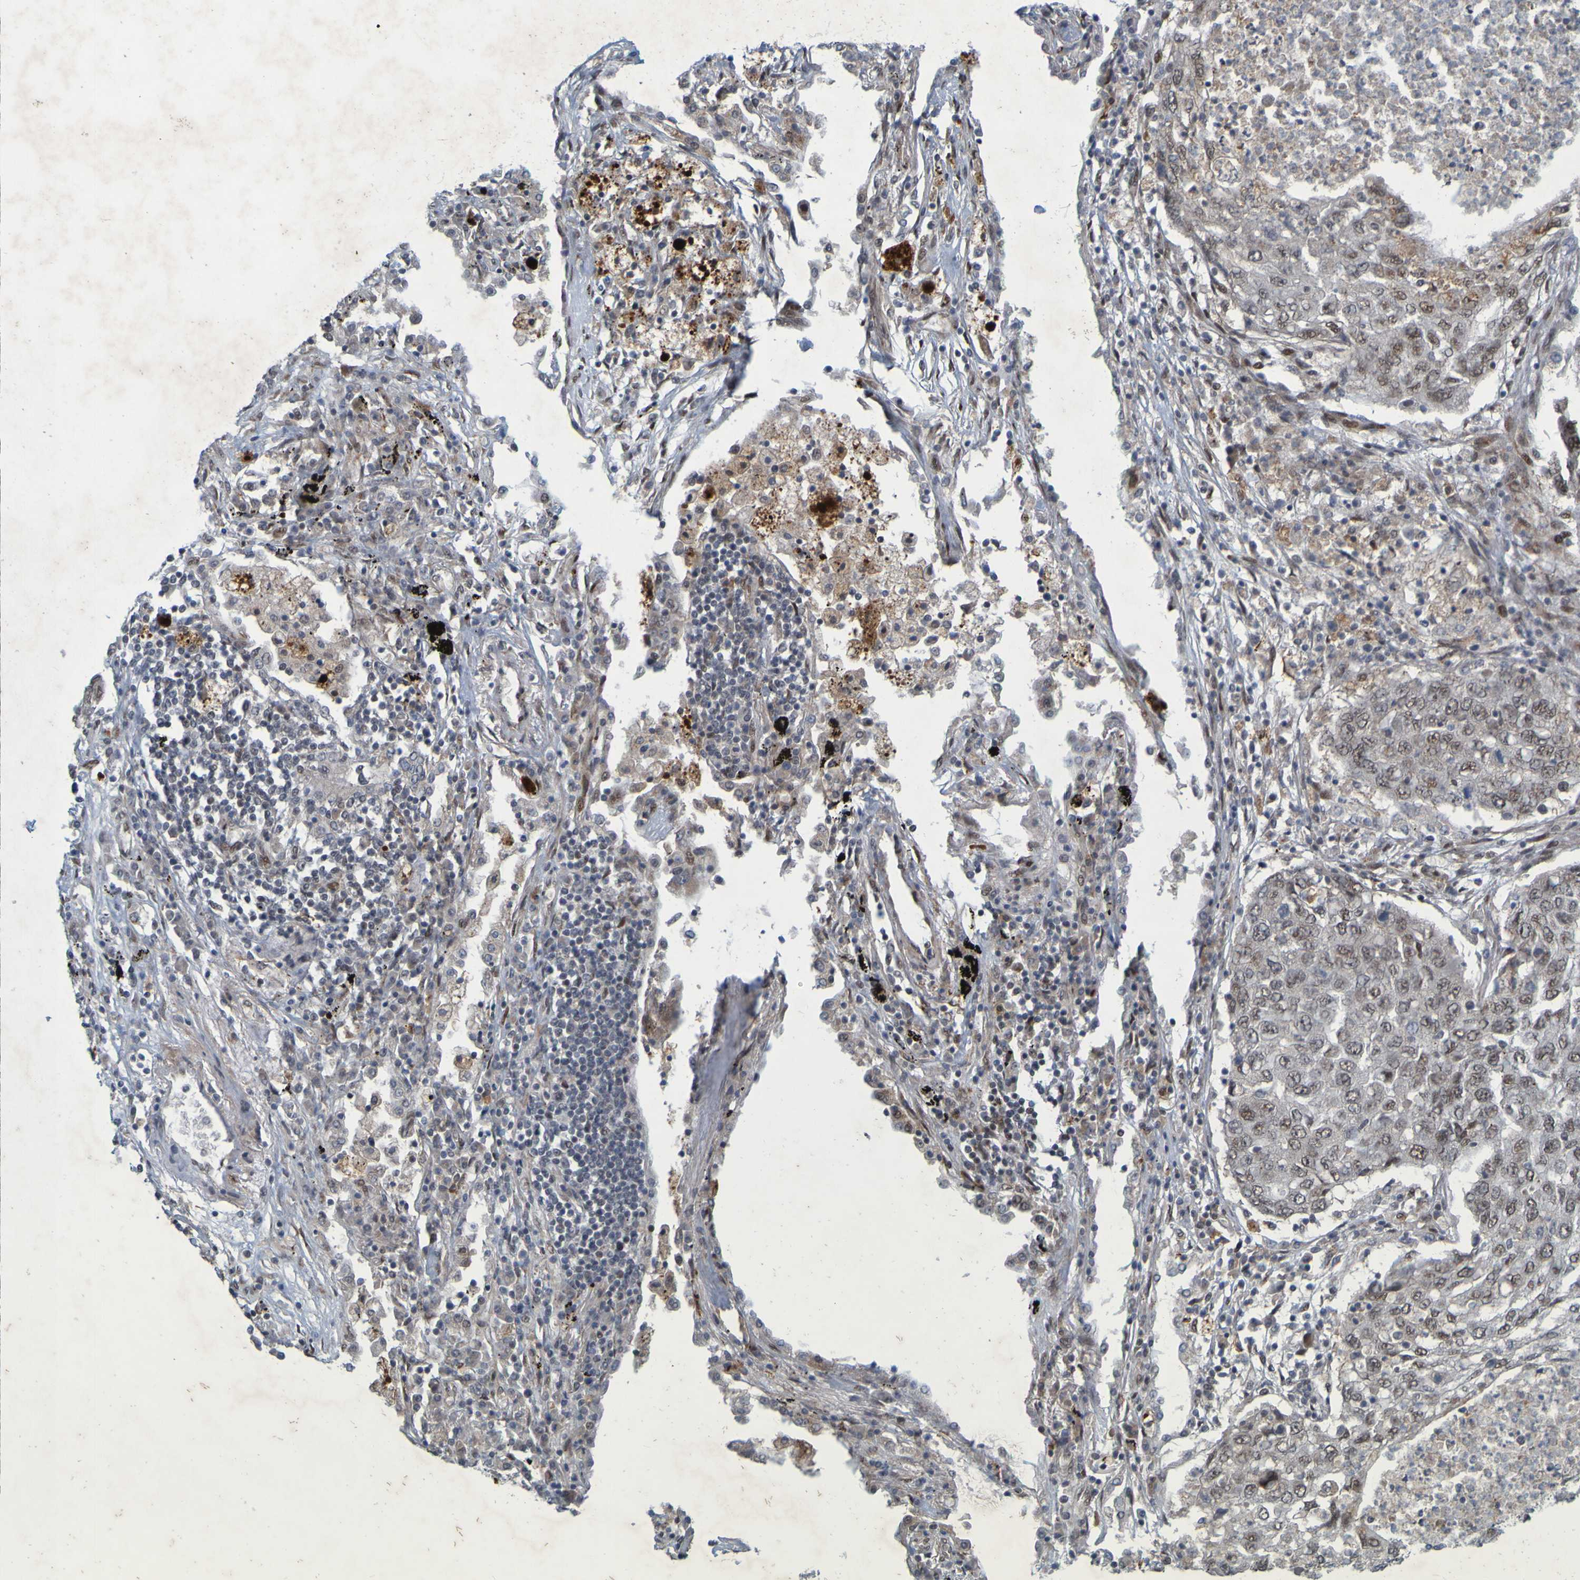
{"staining": {"intensity": "moderate", "quantity": ">75%", "location": "nuclear"}, "tissue": "lung cancer", "cell_type": "Tumor cells", "image_type": "cancer", "snomed": [{"axis": "morphology", "description": "Squamous cell carcinoma, NOS"}, {"axis": "topography", "description": "Lung"}], "caption": "Lung squamous cell carcinoma stained with a protein marker reveals moderate staining in tumor cells.", "gene": "MCPH1", "patient": {"sex": "female", "age": 63}}